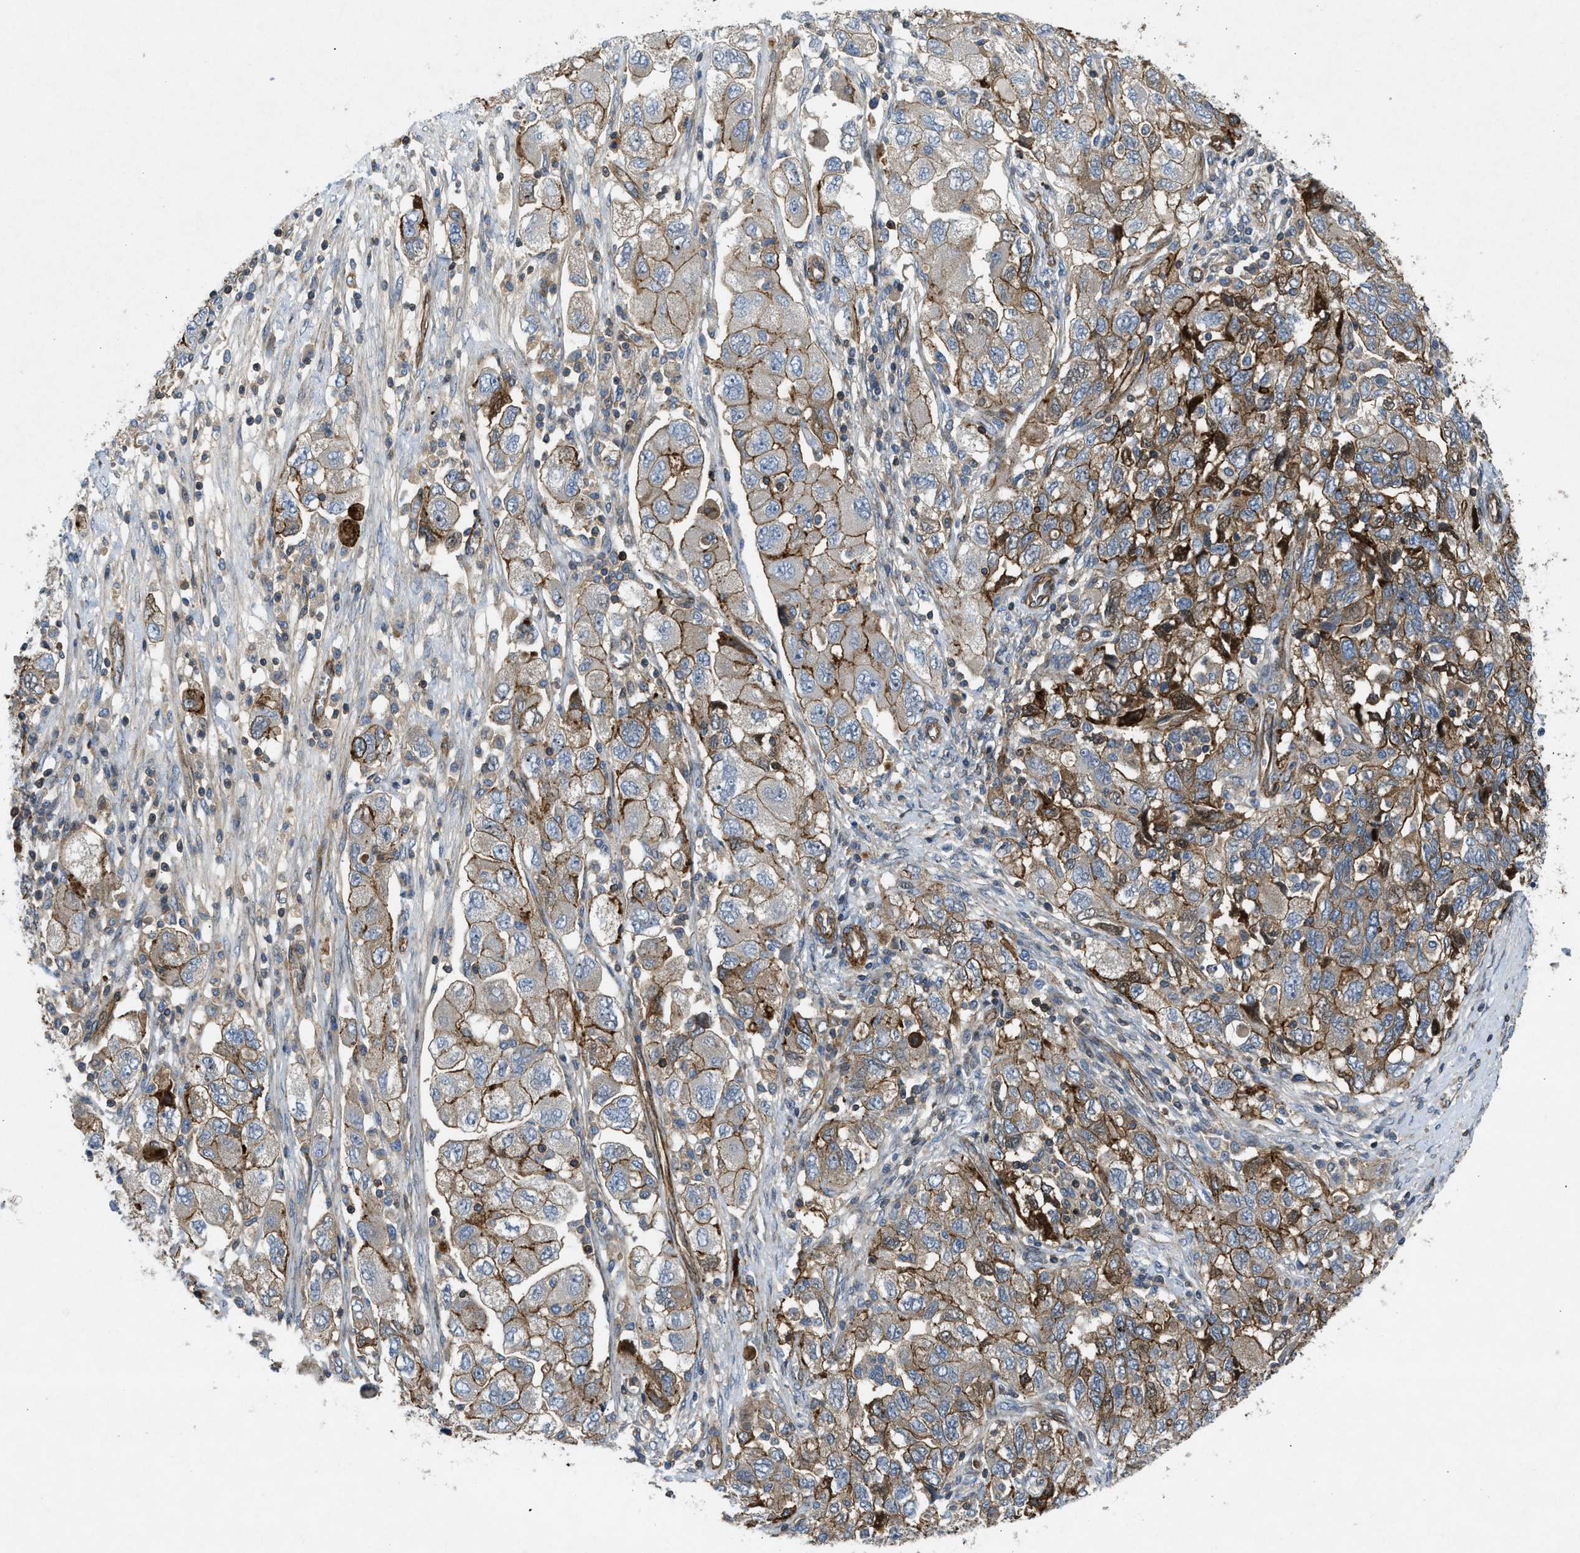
{"staining": {"intensity": "moderate", "quantity": ">75%", "location": "cytoplasmic/membranous"}, "tissue": "ovarian cancer", "cell_type": "Tumor cells", "image_type": "cancer", "snomed": [{"axis": "morphology", "description": "Carcinoma, NOS"}, {"axis": "morphology", "description": "Cystadenocarcinoma, serous, NOS"}, {"axis": "topography", "description": "Ovary"}], "caption": "IHC staining of ovarian cancer (carcinoma), which demonstrates medium levels of moderate cytoplasmic/membranous staining in approximately >75% of tumor cells indicating moderate cytoplasmic/membranous protein staining. The staining was performed using DAB (brown) for protein detection and nuclei were counterstained in hematoxylin (blue).", "gene": "NYNRIN", "patient": {"sex": "female", "age": 69}}